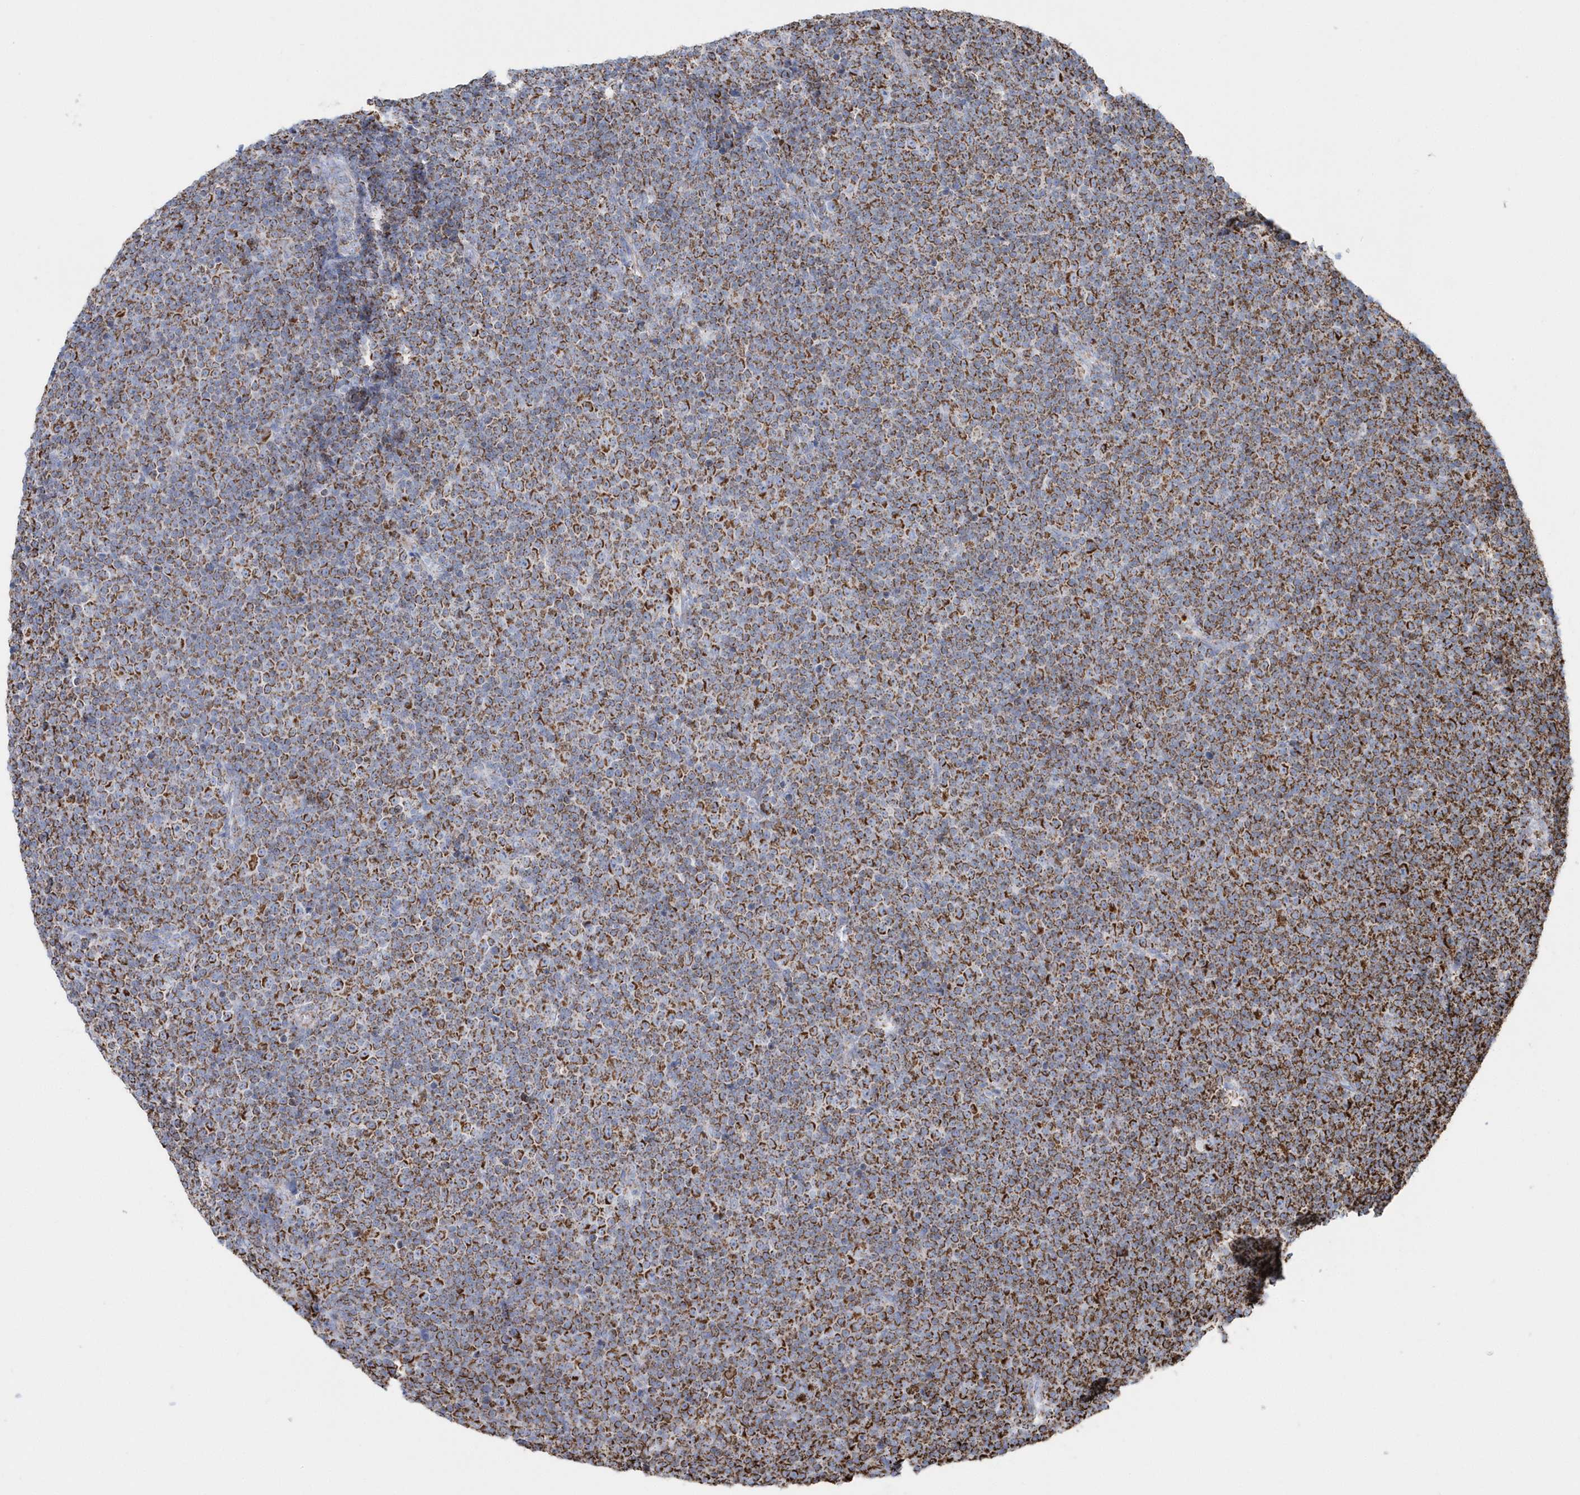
{"staining": {"intensity": "moderate", "quantity": ">75%", "location": "cytoplasmic/membranous"}, "tissue": "lymphoma", "cell_type": "Tumor cells", "image_type": "cancer", "snomed": [{"axis": "morphology", "description": "Malignant lymphoma, non-Hodgkin's type, Low grade"}, {"axis": "topography", "description": "Lymph node"}], "caption": "A brown stain highlights moderate cytoplasmic/membranous positivity of a protein in human low-grade malignant lymphoma, non-Hodgkin's type tumor cells.", "gene": "TMCO6", "patient": {"sex": "female", "age": 67}}